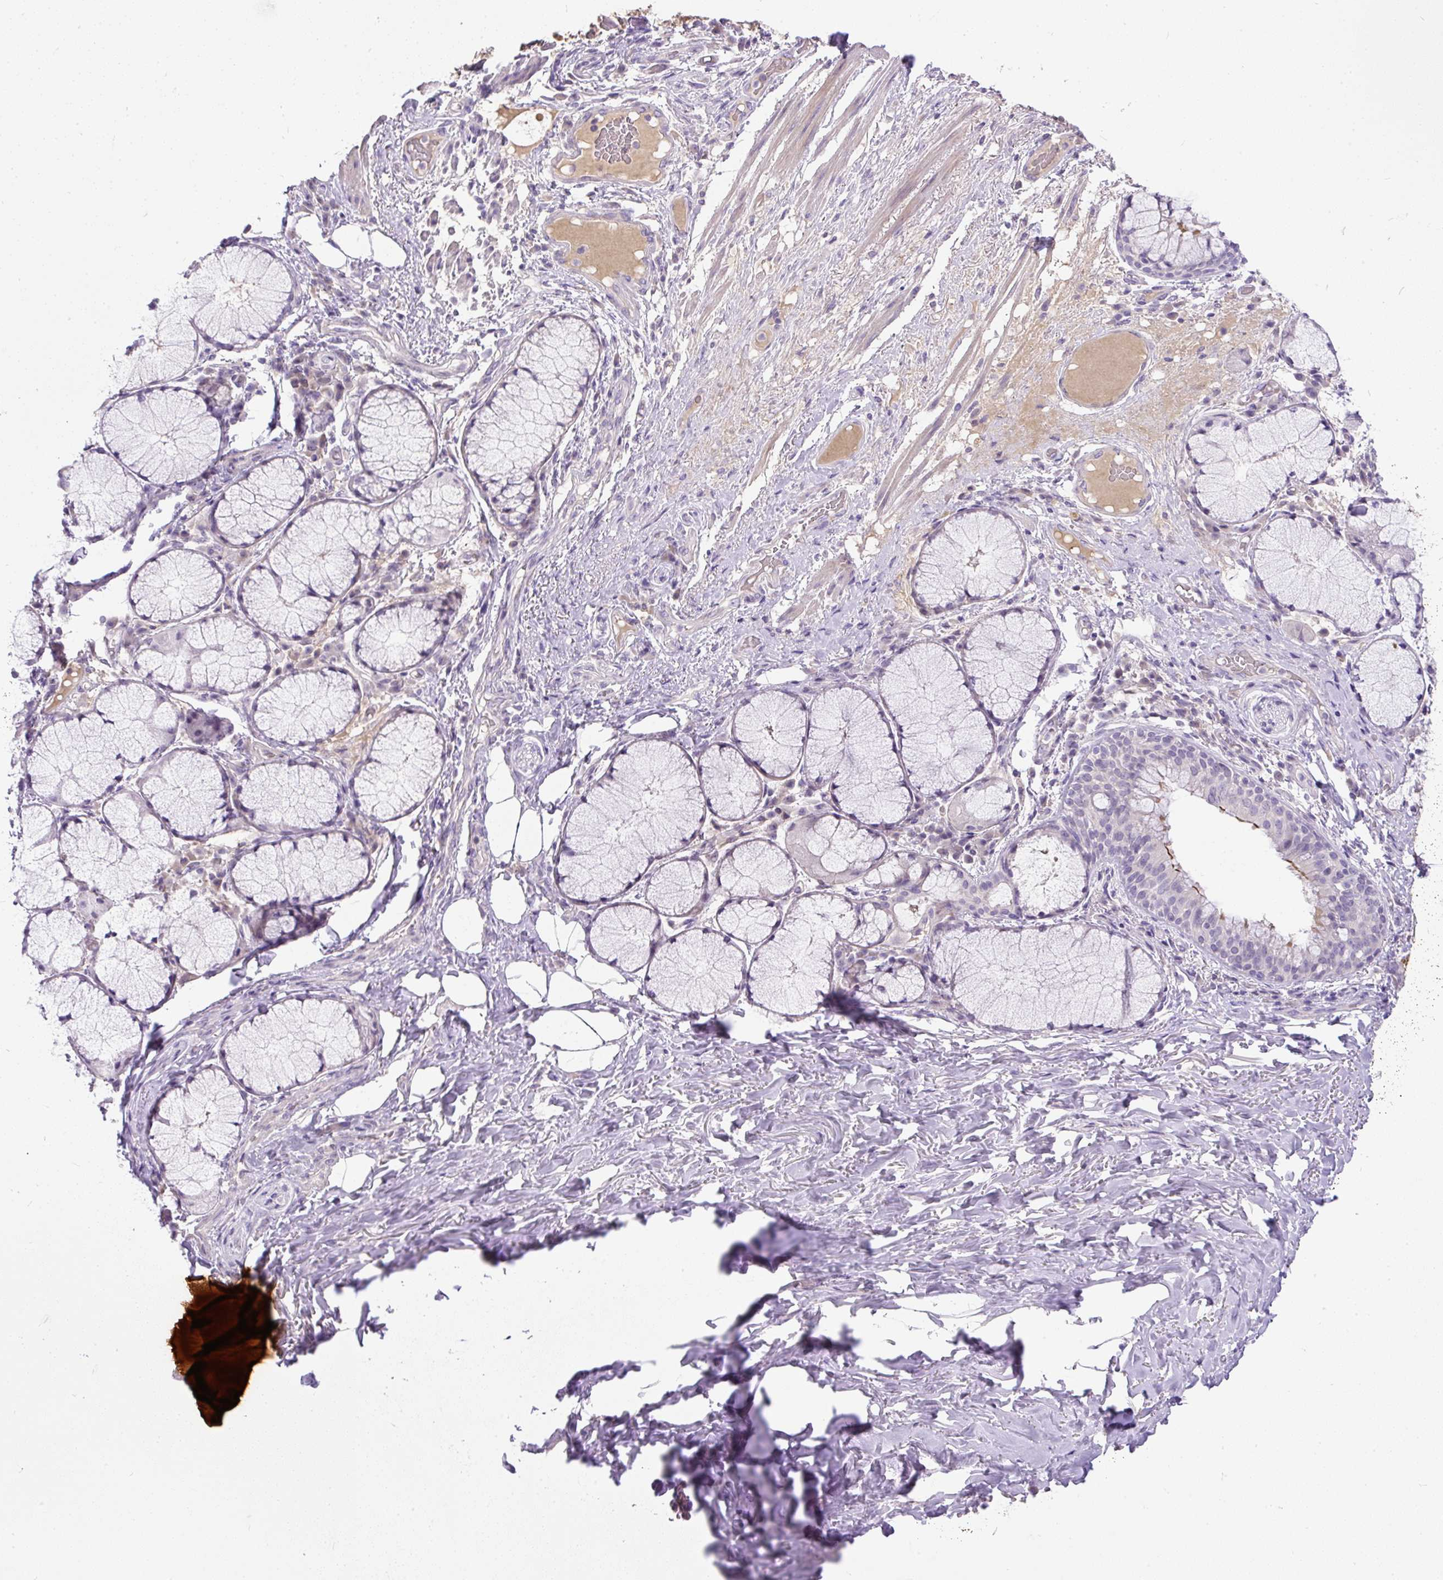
{"staining": {"intensity": "negative", "quantity": "none", "location": "none"}, "tissue": "adipose tissue", "cell_type": "Adipocytes", "image_type": "normal", "snomed": [{"axis": "morphology", "description": "Normal tissue, NOS"}, {"axis": "topography", "description": "Cartilage tissue"}, {"axis": "topography", "description": "Bronchus"}], "caption": "DAB immunohistochemical staining of normal human adipose tissue reveals no significant staining in adipocytes.", "gene": "KRTAP20", "patient": {"sex": "male", "age": 56}}